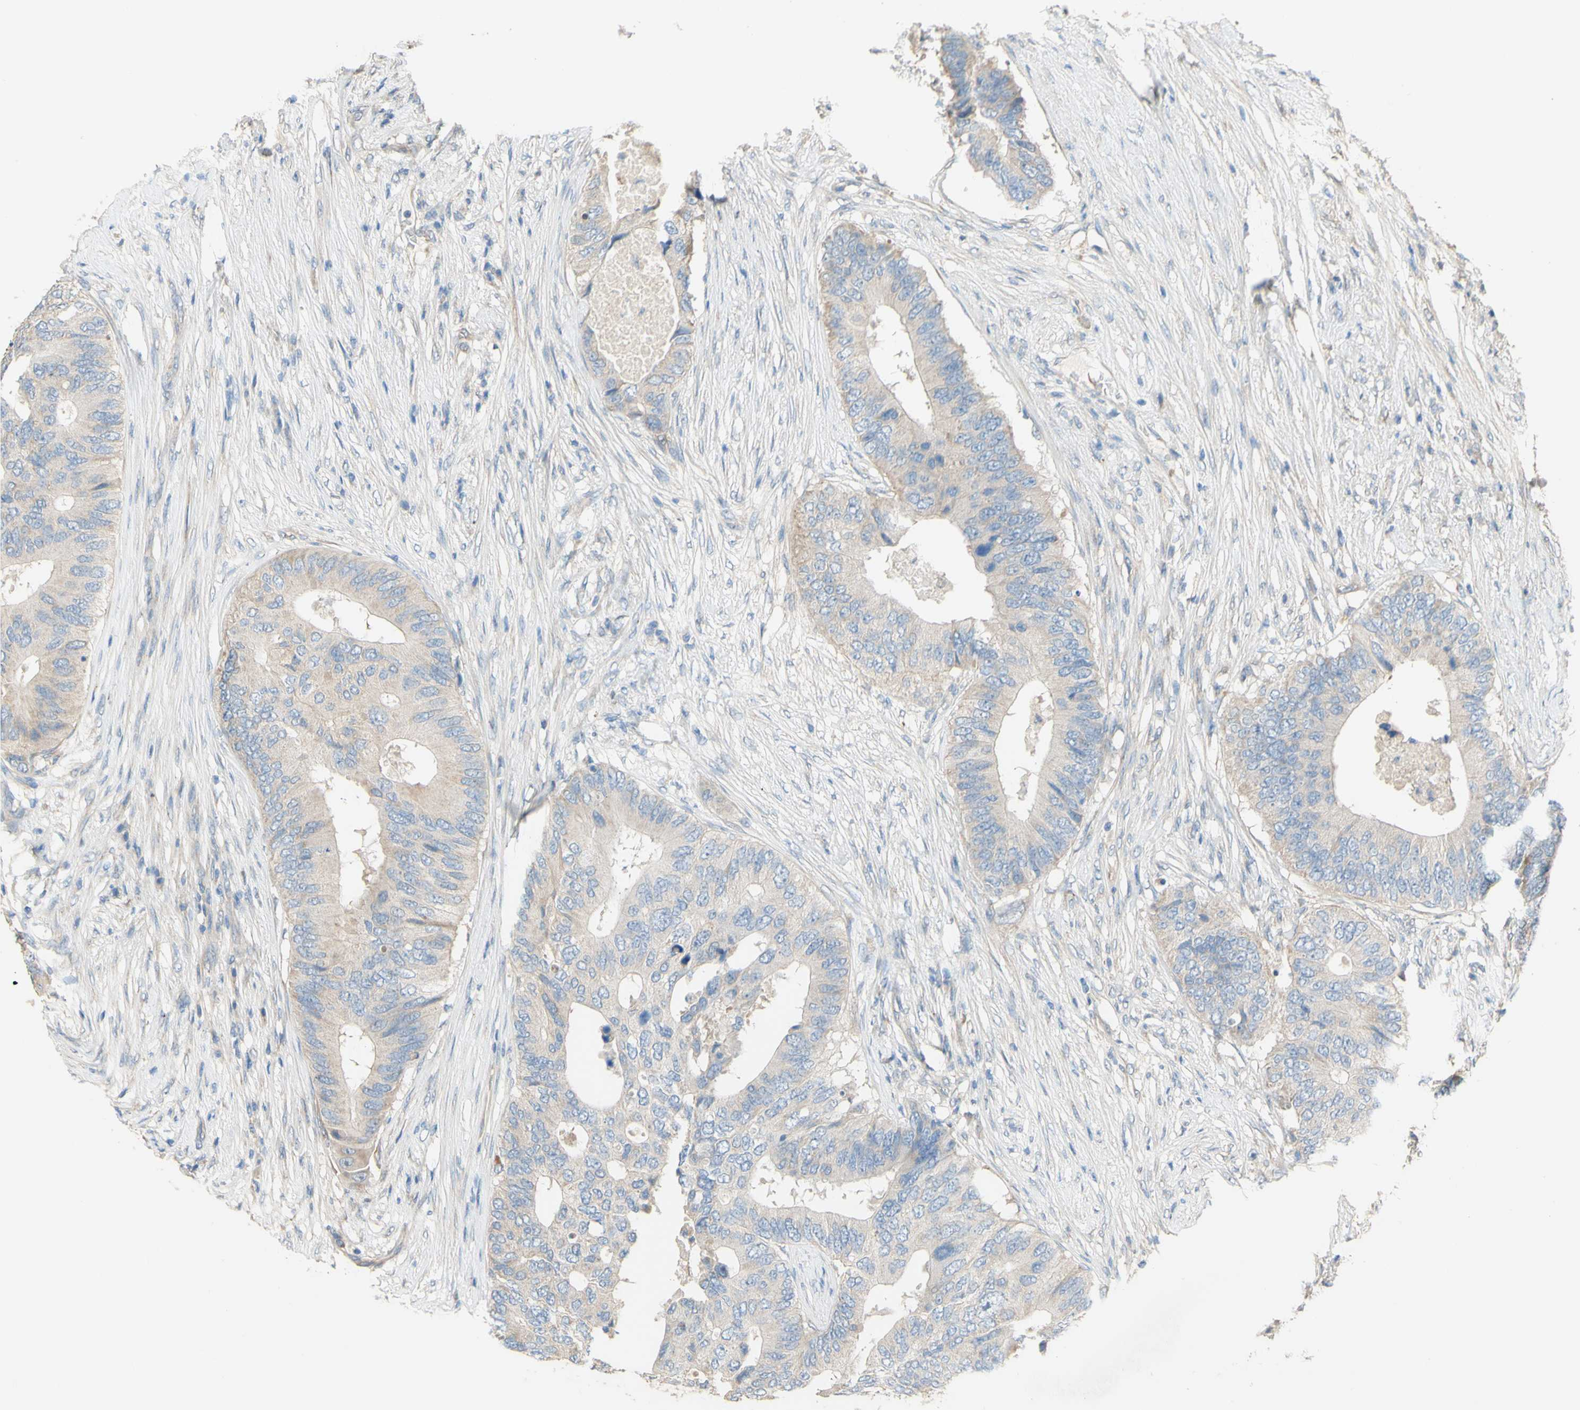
{"staining": {"intensity": "negative", "quantity": "none", "location": "none"}, "tissue": "colorectal cancer", "cell_type": "Tumor cells", "image_type": "cancer", "snomed": [{"axis": "morphology", "description": "Adenocarcinoma, NOS"}, {"axis": "topography", "description": "Colon"}], "caption": "Immunohistochemistry of human colorectal adenocarcinoma exhibits no positivity in tumor cells.", "gene": "DKK3", "patient": {"sex": "male", "age": 71}}